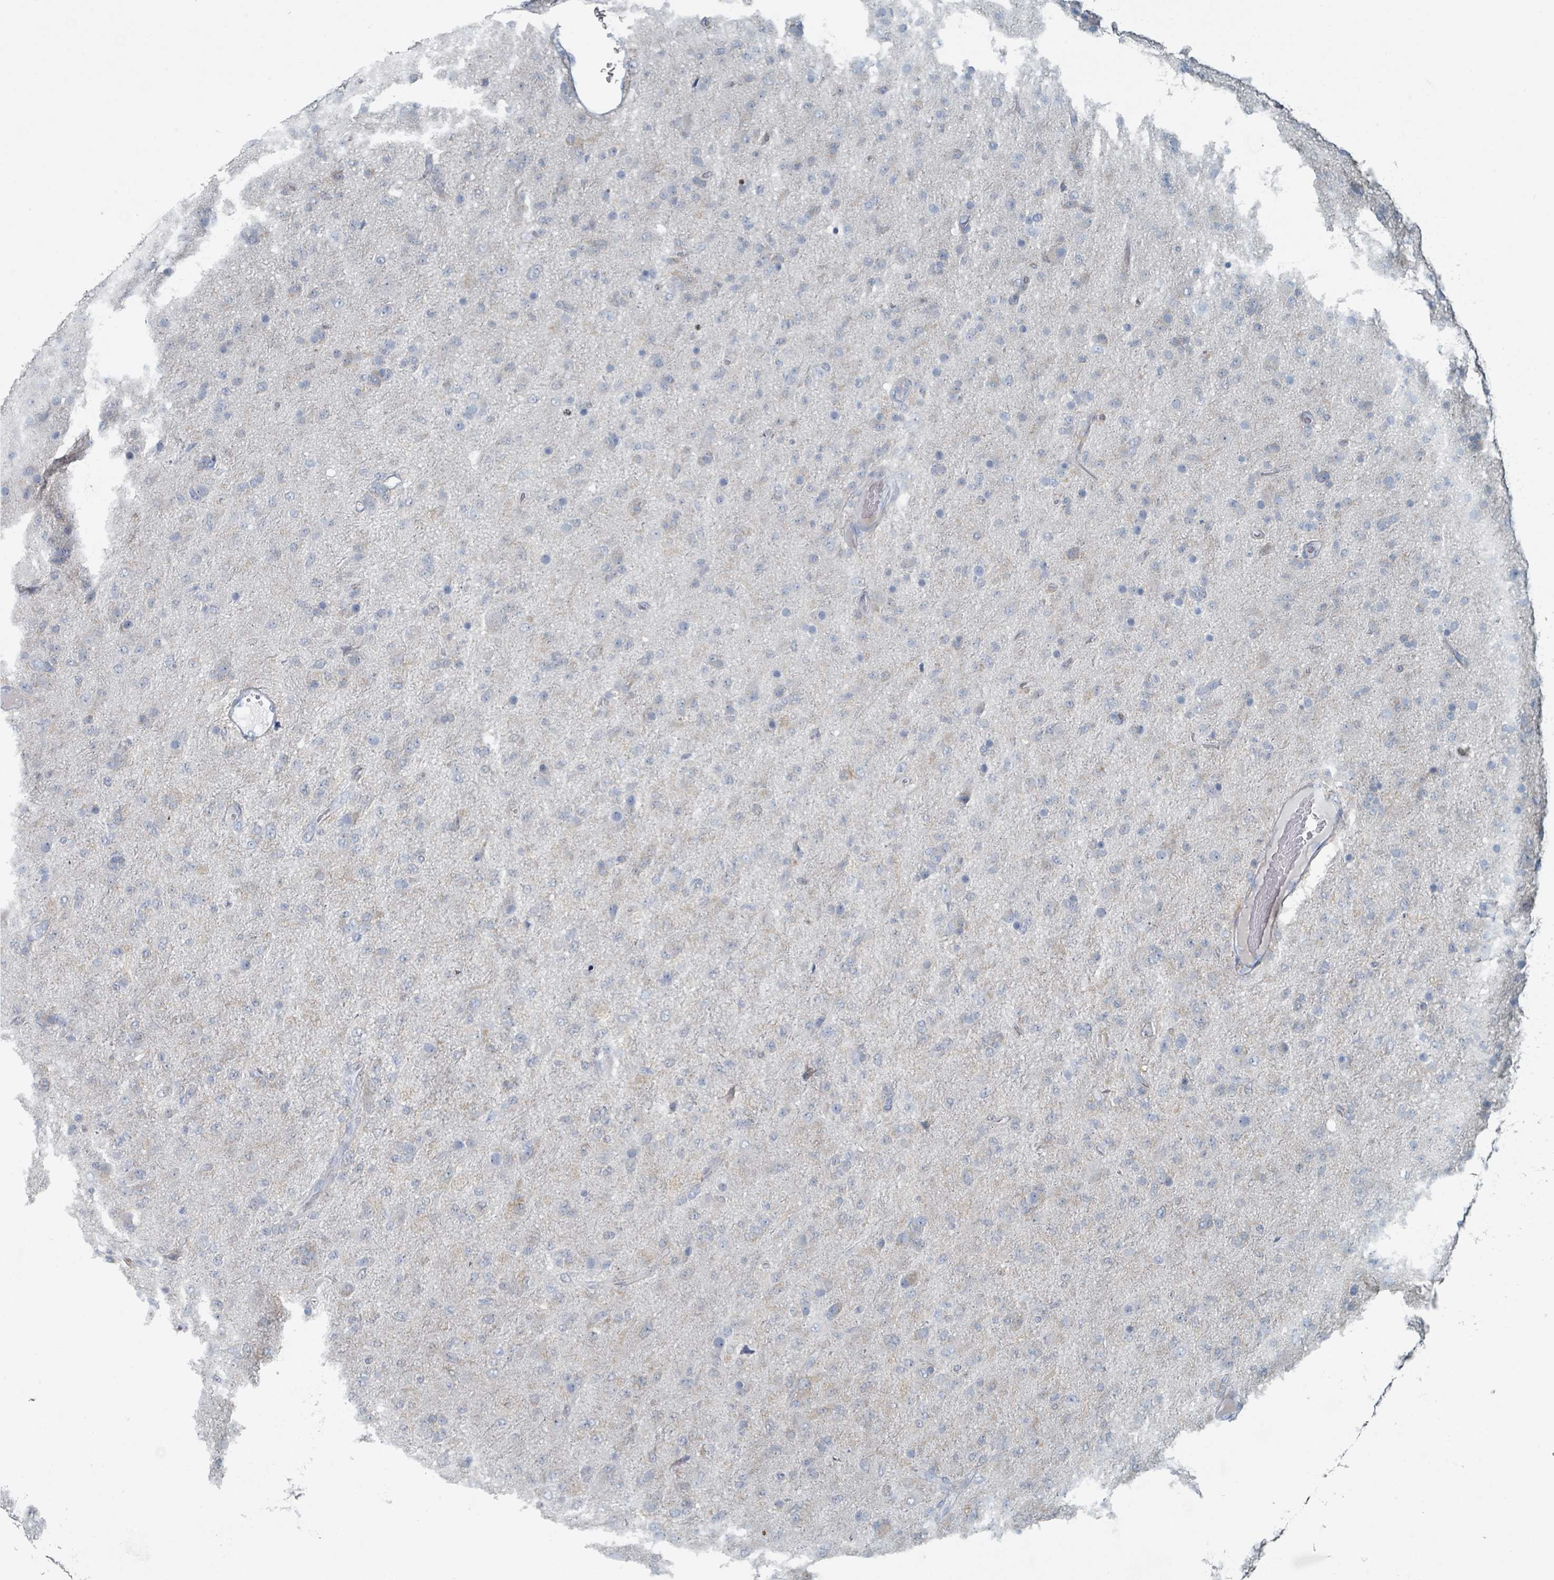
{"staining": {"intensity": "negative", "quantity": "none", "location": "none"}, "tissue": "glioma", "cell_type": "Tumor cells", "image_type": "cancer", "snomed": [{"axis": "morphology", "description": "Glioma, malignant, Low grade"}, {"axis": "topography", "description": "Brain"}], "caption": "Immunohistochemistry (IHC) image of malignant glioma (low-grade) stained for a protein (brown), which reveals no staining in tumor cells. (Stains: DAB immunohistochemistry (IHC) with hematoxylin counter stain, Microscopy: brightfield microscopy at high magnification).", "gene": "GAMT", "patient": {"sex": "male", "age": 65}}